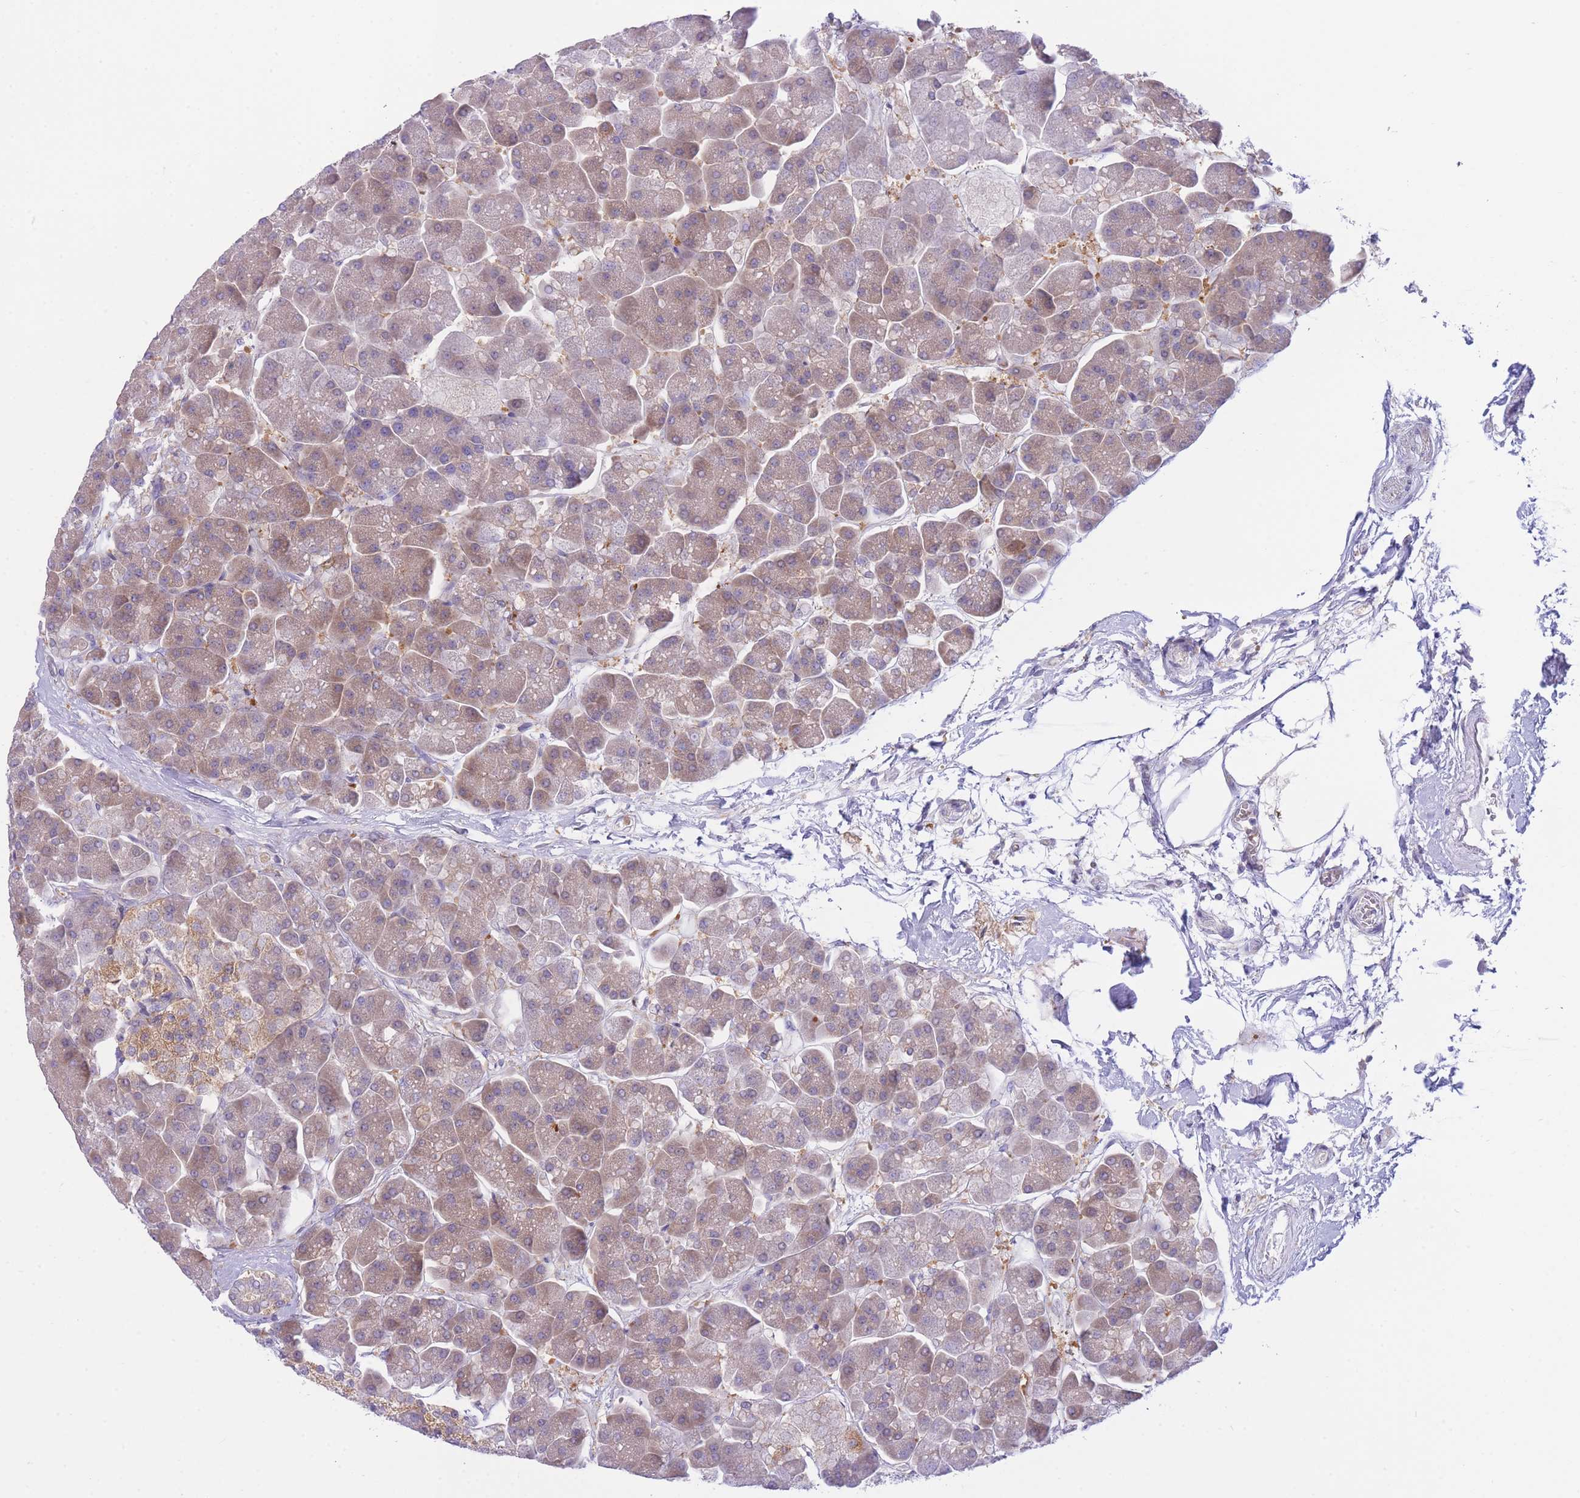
{"staining": {"intensity": "moderate", "quantity": ">75%", "location": "cytoplasmic/membranous"}, "tissue": "pancreas", "cell_type": "Exocrine glandular cells", "image_type": "normal", "snomed": [{"axis": "morphology", "description": "Normal tissue, NOS"}, {"axis": "topography", "description": "Pancreas"}, {"axis": "topography", "description": "Peripheral nerve tissue"}], "caption": "A histopathology image of human pancreas stained for a protein shows moderate cytoplasmic/membranous brown staining in exocrine glandular cells. (DAB = brown stain, brightfield microscopy at high magnification).", "gene": "NAMPT", "patient": {"sex": "male", "age": 54}}